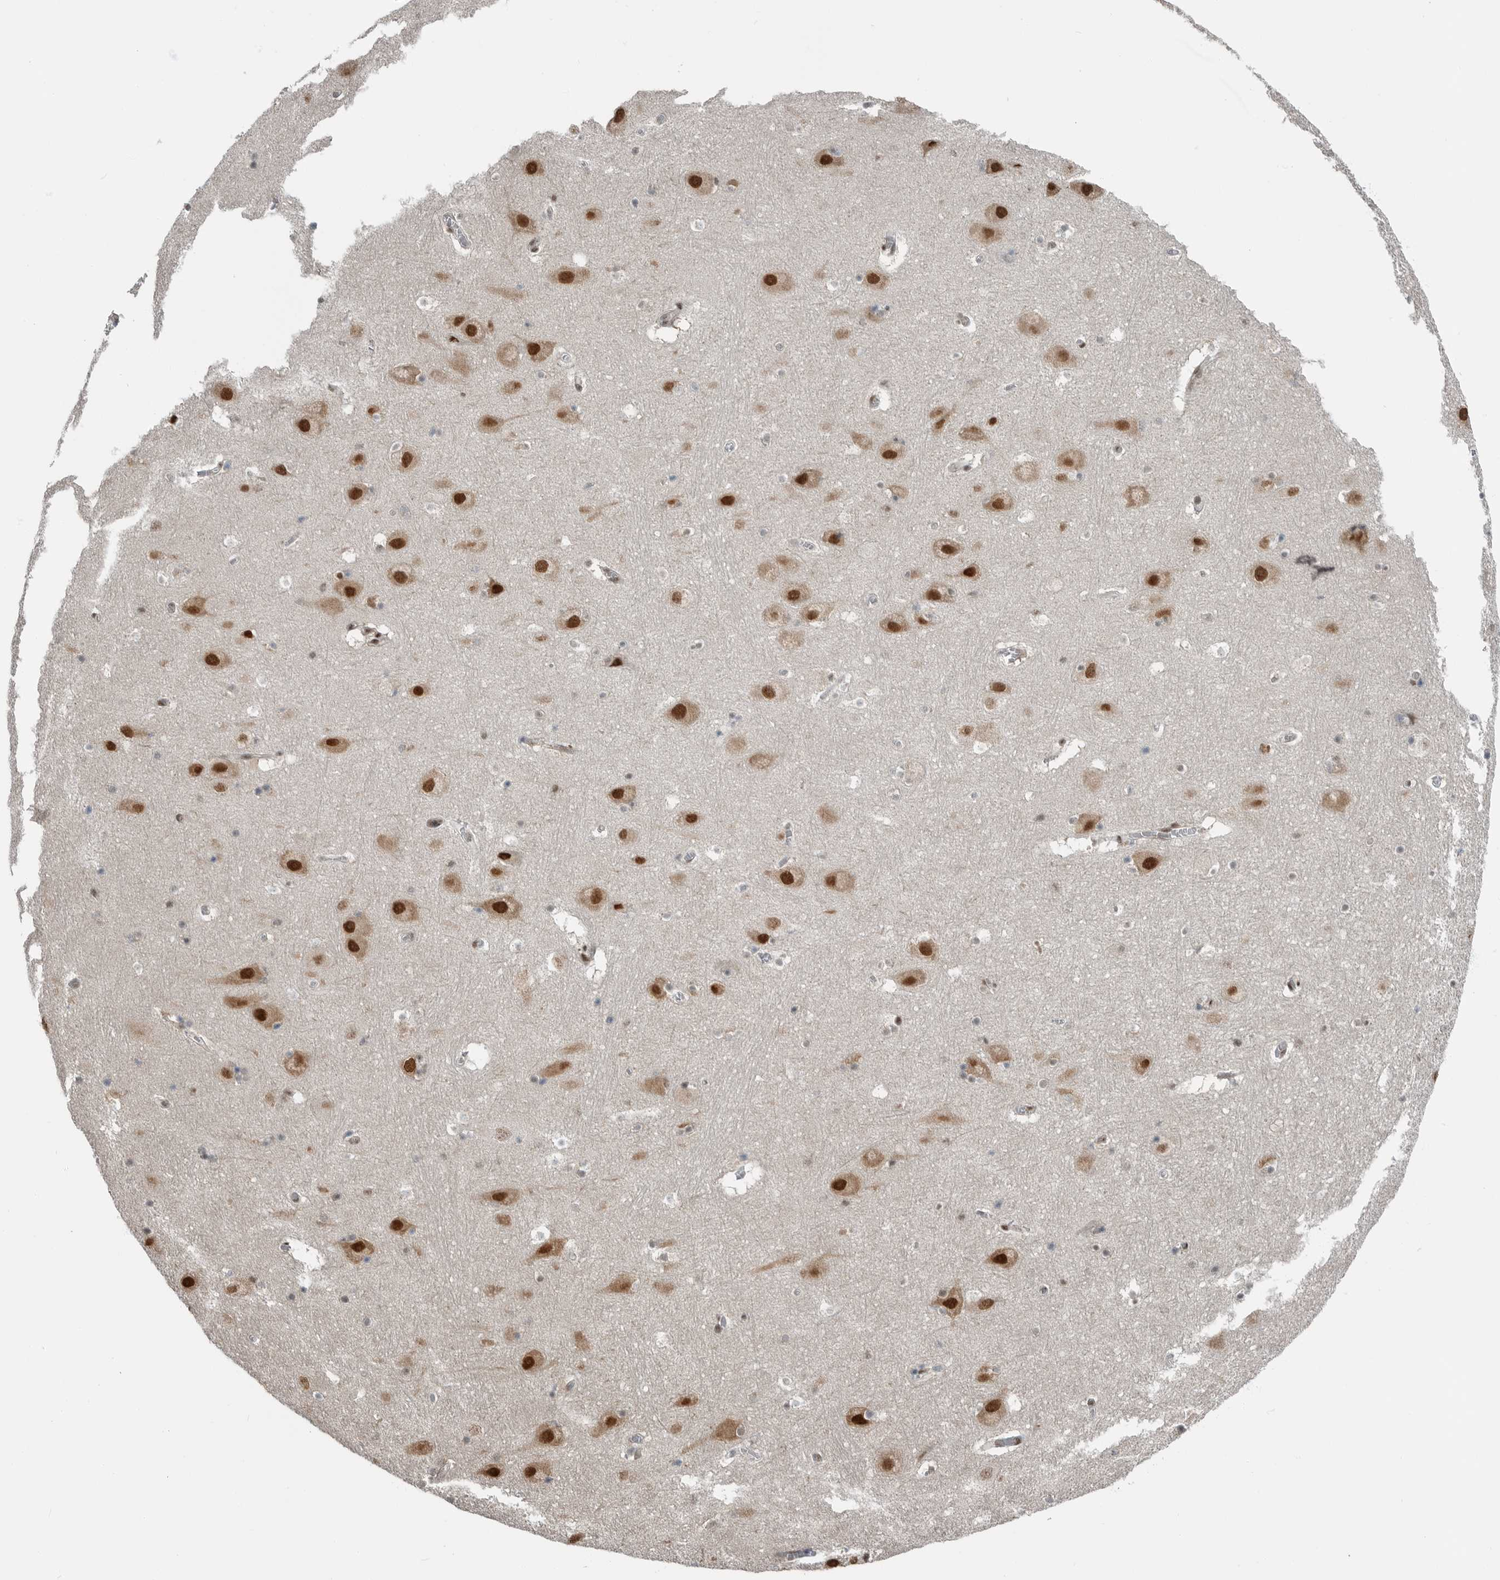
{"staining": {"intensity": "strong", "quantity": "<25%", "location": "cytoplasmic/membranous,nuclear"}, "tissue": "hippocampus", "cell_type": "Glial cells", "image_type": "normal", "snomed": [{"axis": "morphology", "description": "Normal tissue, NOS"}, {"axis": "topography", "description": "Hippocampus"}], "caption": "This is a histology image of IHC staining of normal hippocampus, which shows strong staining in the cytoplasmic/membranous,nuclear of glial cells.", "gene": "BLZF1", "patient": {"sex": "male", "age": 45}}